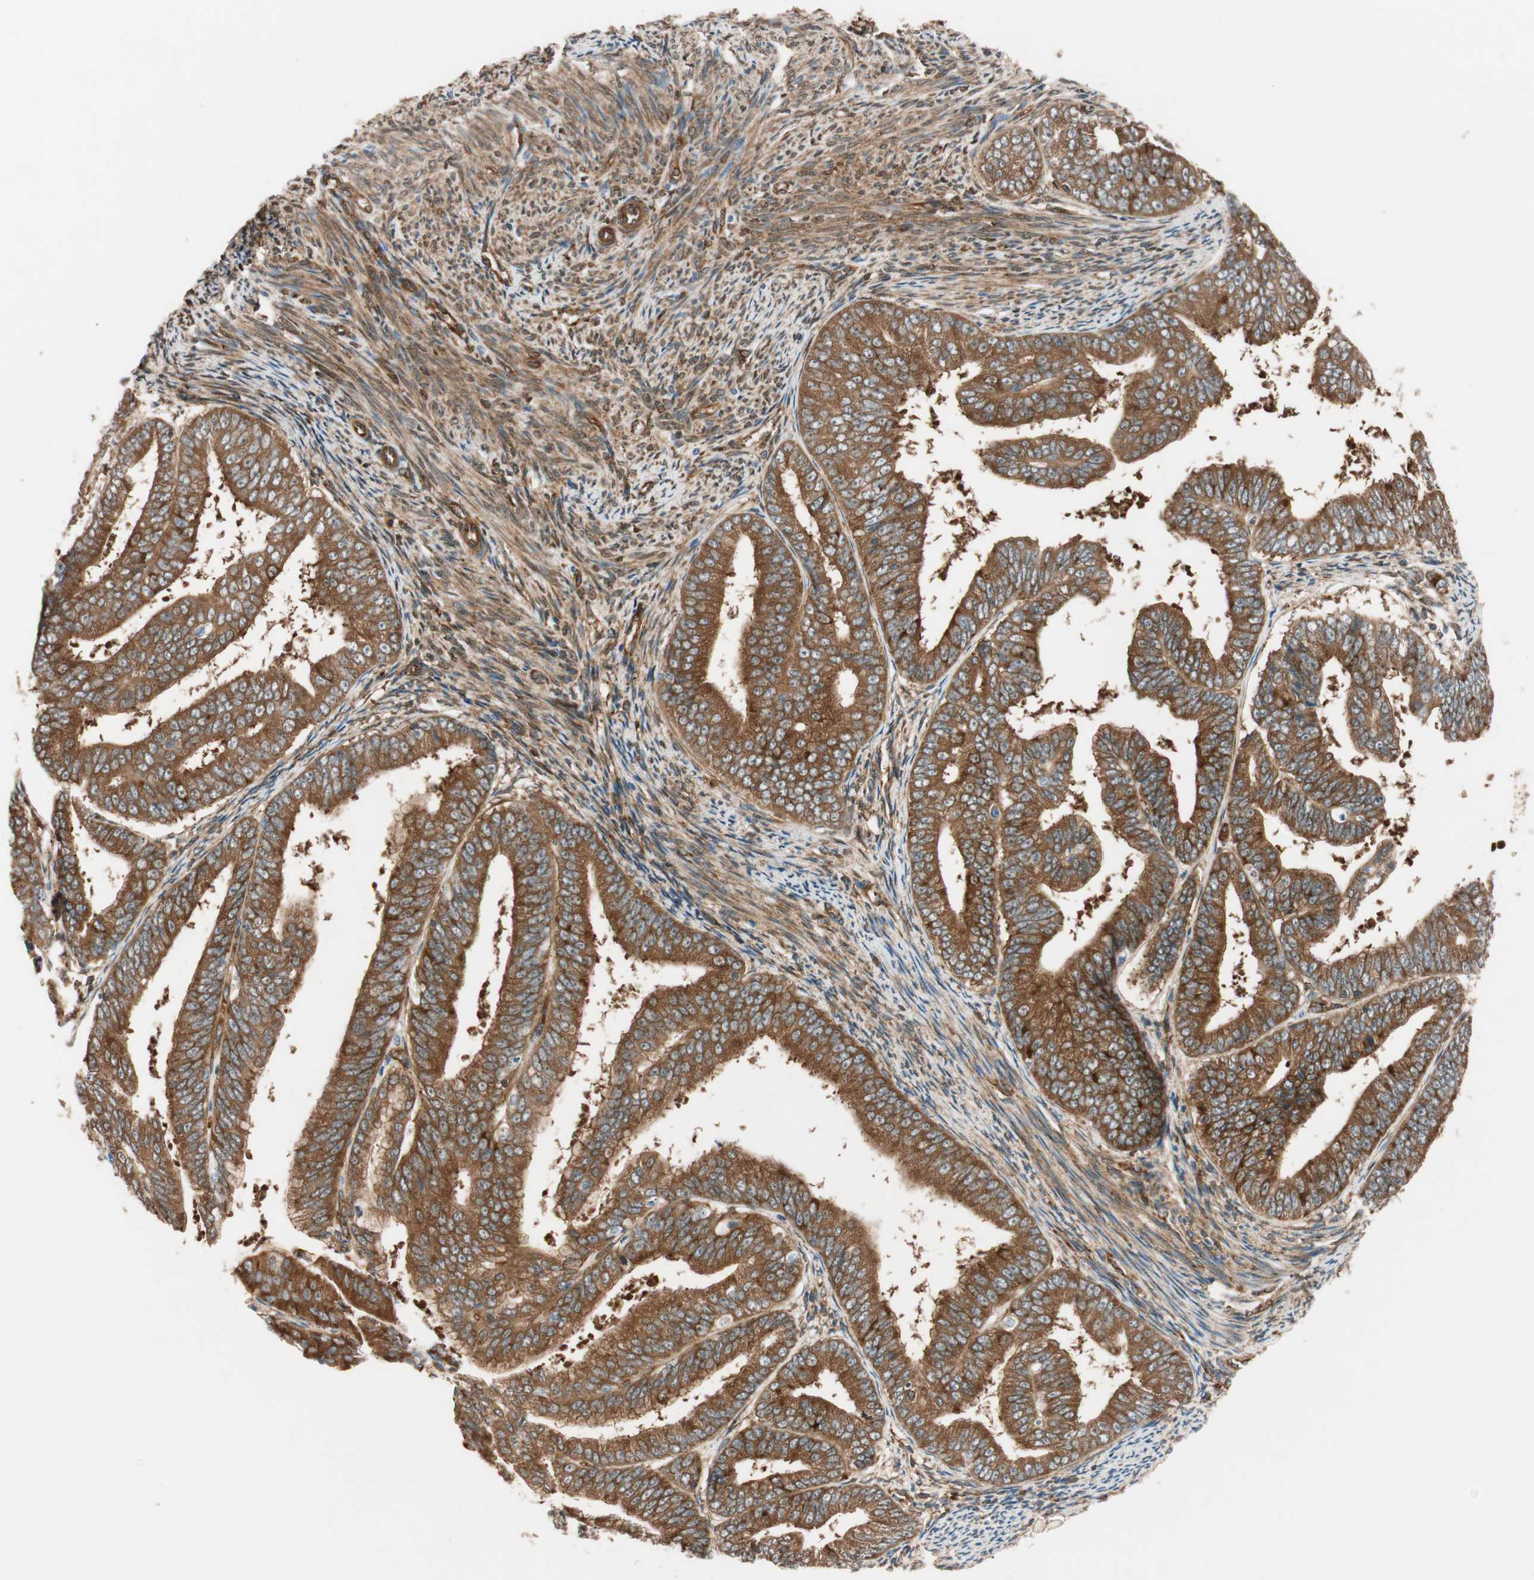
{"staining": {"intensity": "strong", "quantity": ">75%", "location": "cytoplasmic/membranous"}, "tissue": "endometrial cancer", "cell_type": "Tumor cells", "image_type": "cancer", "snomed": [{"axis": "morphology", "description": "Adenocarcinoma, NOS"}, {"axis": "topography", "description": "Endometrium"}], "caption": "Brown immunohistochemical staining in human endometrial cancer displays strong cytoplasmic/membranous expression in approximately >75% of tumor cells.", "gene": "WASL", "patient": {"sex": "female", "age": 63}}